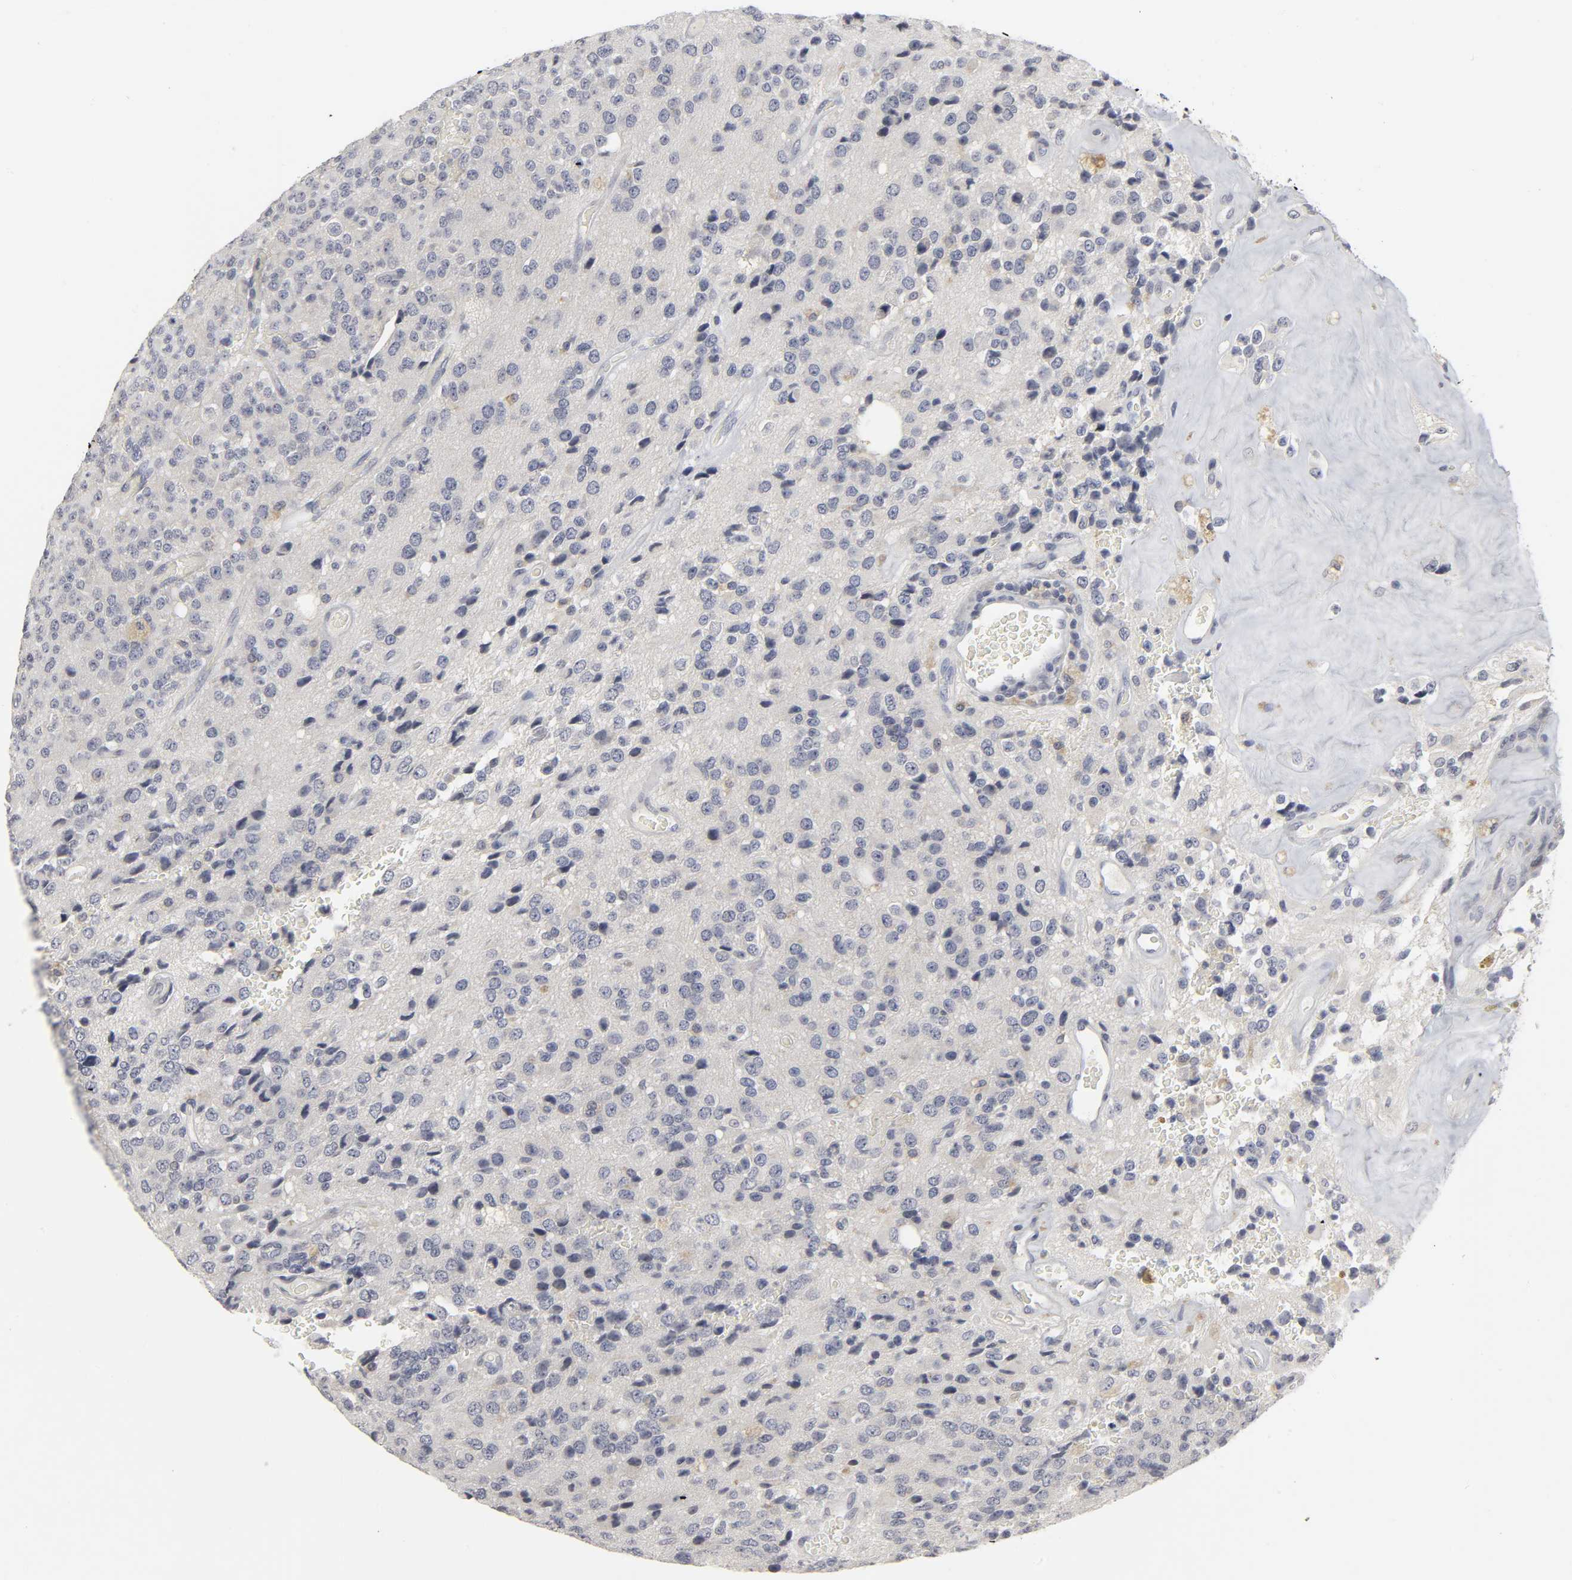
{"staining": {"intensity": "negative", "quantity": "none", "location": "none"}, "tissue": "glioma", "cell_type": "Tumor cells", "image_type": "cancer", "snomed": [{"axis": "morphology", "description": "Glioma, malignant, High grade"}, {"axis": "topography", "description": "pancreas cauda"}], "caption": "There is no significant staining in tumor cells of malignant glioma (high-grade).", "gene": "TCAP", "patient": {"sex": "male", "age": 60}}